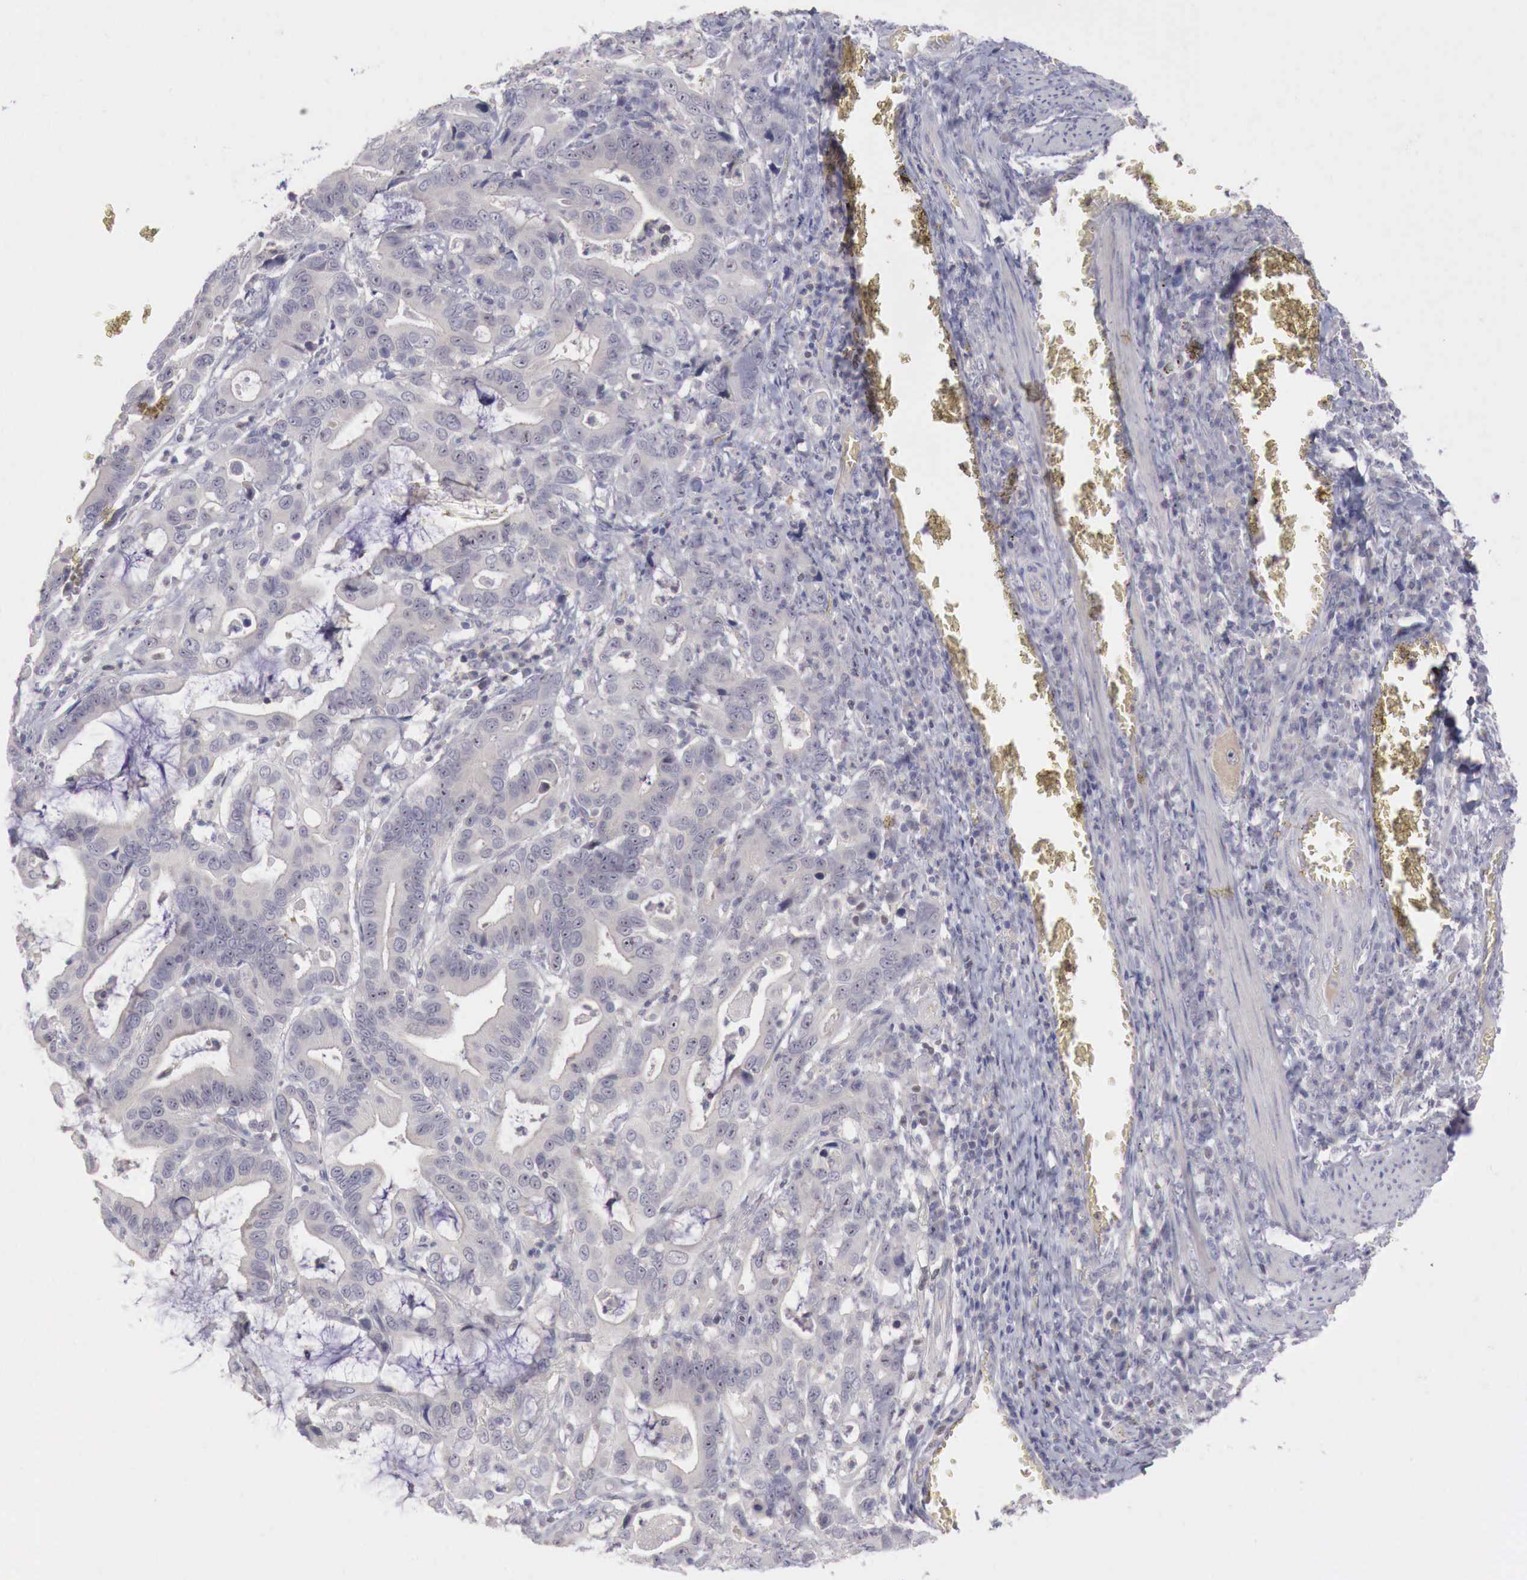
{"staining": {"intensity": "negative", "quantity": "none", "location": "none"}, "tissue": "stomach cancer", "cell_type": "Tumor cells", "image_type": "cancer", "snomed": [{"axis": "morphology", "description": "Adenocarcinoma, NOS"}, {"axis": "topography", "description": "Stomach, upper"}], "caption": "High power microscopy micrograph of an immunohistochemistry micrograph of stomach cancer, revealing no significant staining in tumor cells.", "gene": "GATA1", "patient": {"sex": "male", "age": 63}}